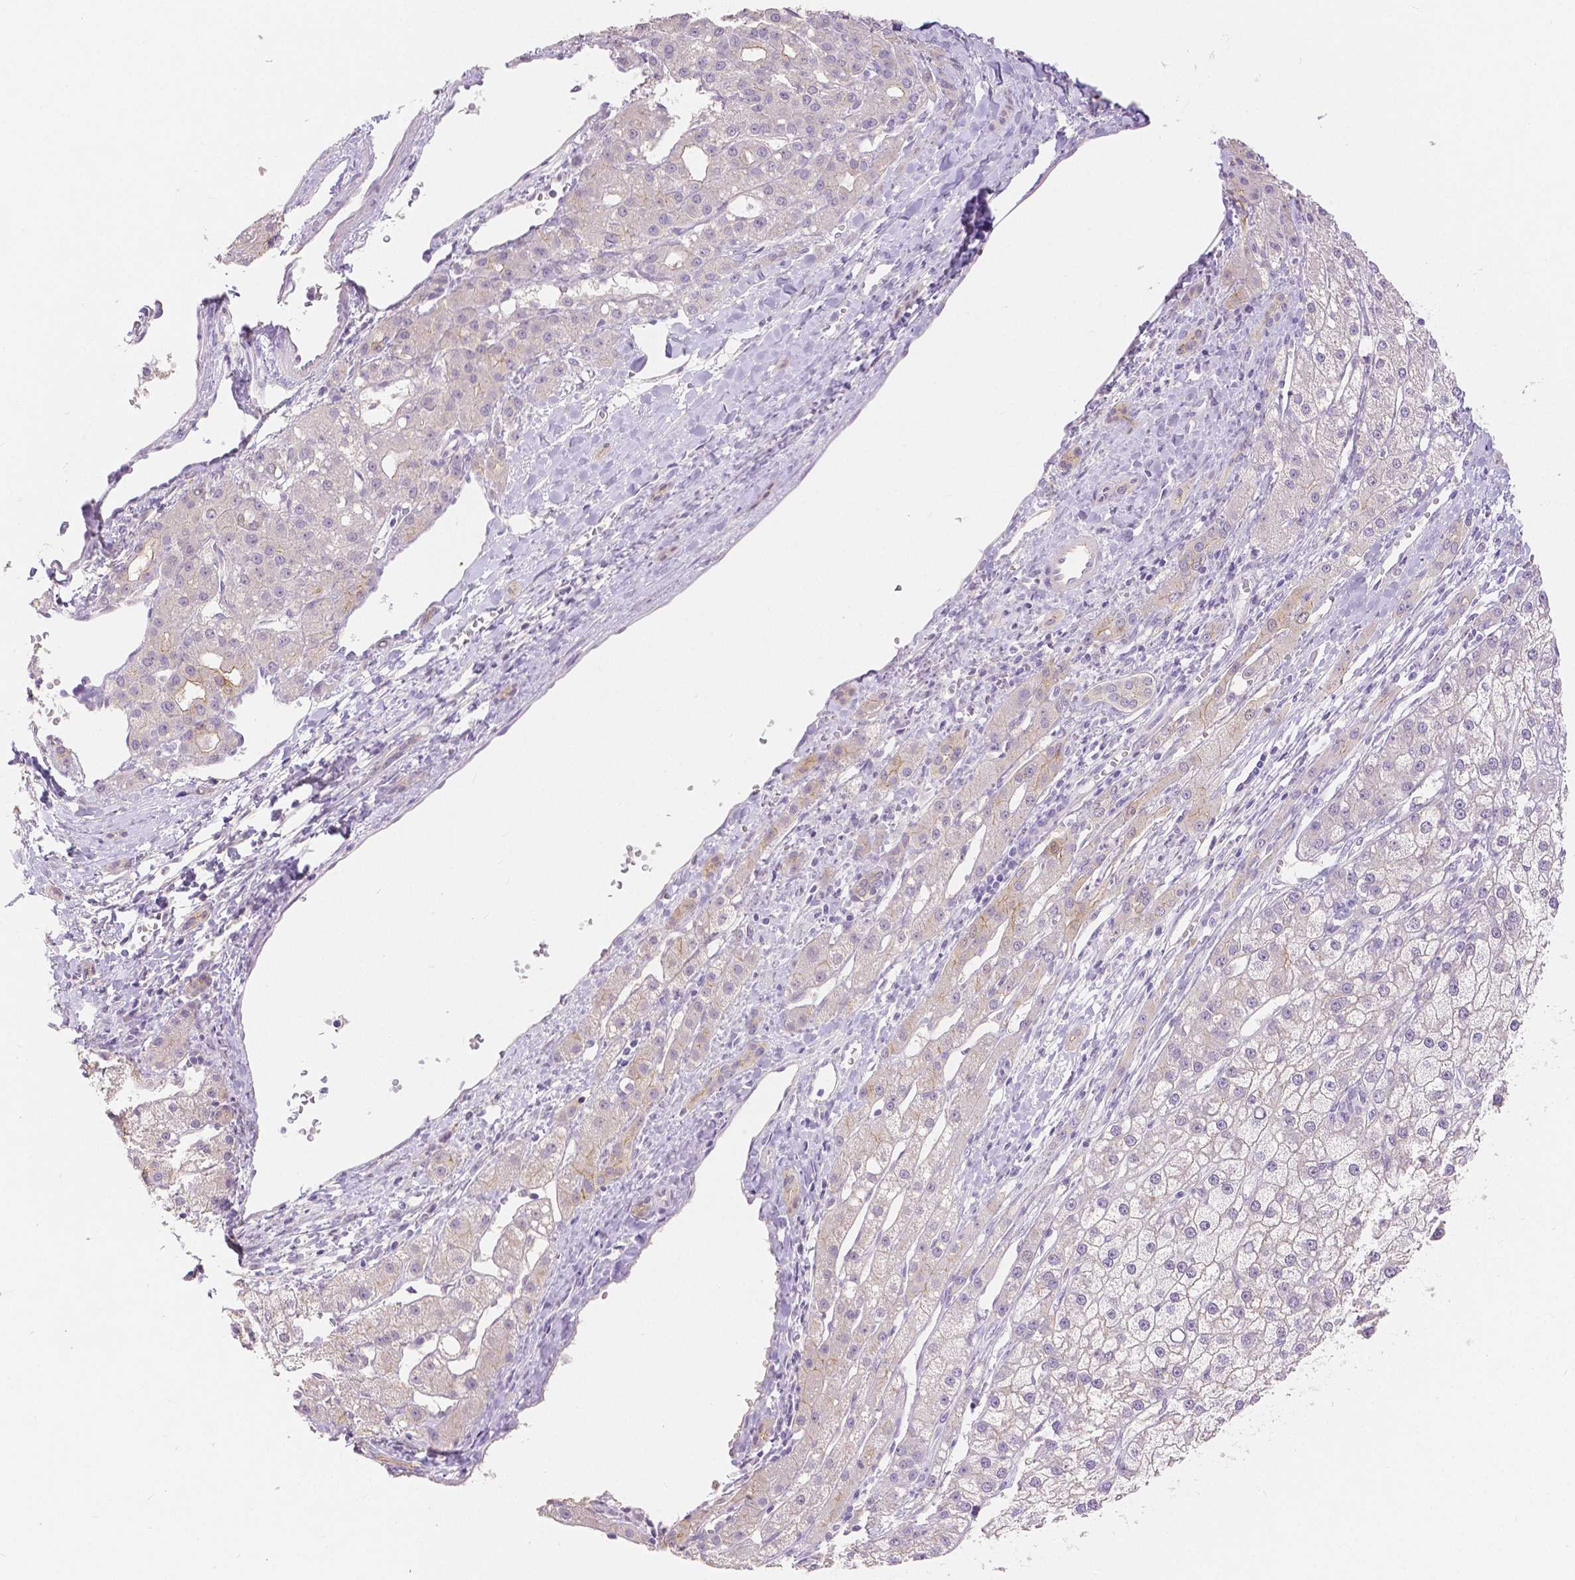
{"staining": {"intensity": "negative", "quantity": "none", "location": "none"}, "tissue": "liver cancer", "cell_type": "Tumor cells", "image_type": "cancer", "snomed": [{"axis": "morphology", "description": "Carcinoma, Hepatocellular, NOS"}, {"axis": "topography", "description": "Liver"}], "caption": "Tumor cells are negative for protein expression in human hepatocellular carcinoma (liver).", "gene": "OCLN", "patient": {"sex": "male", "age": 67}}